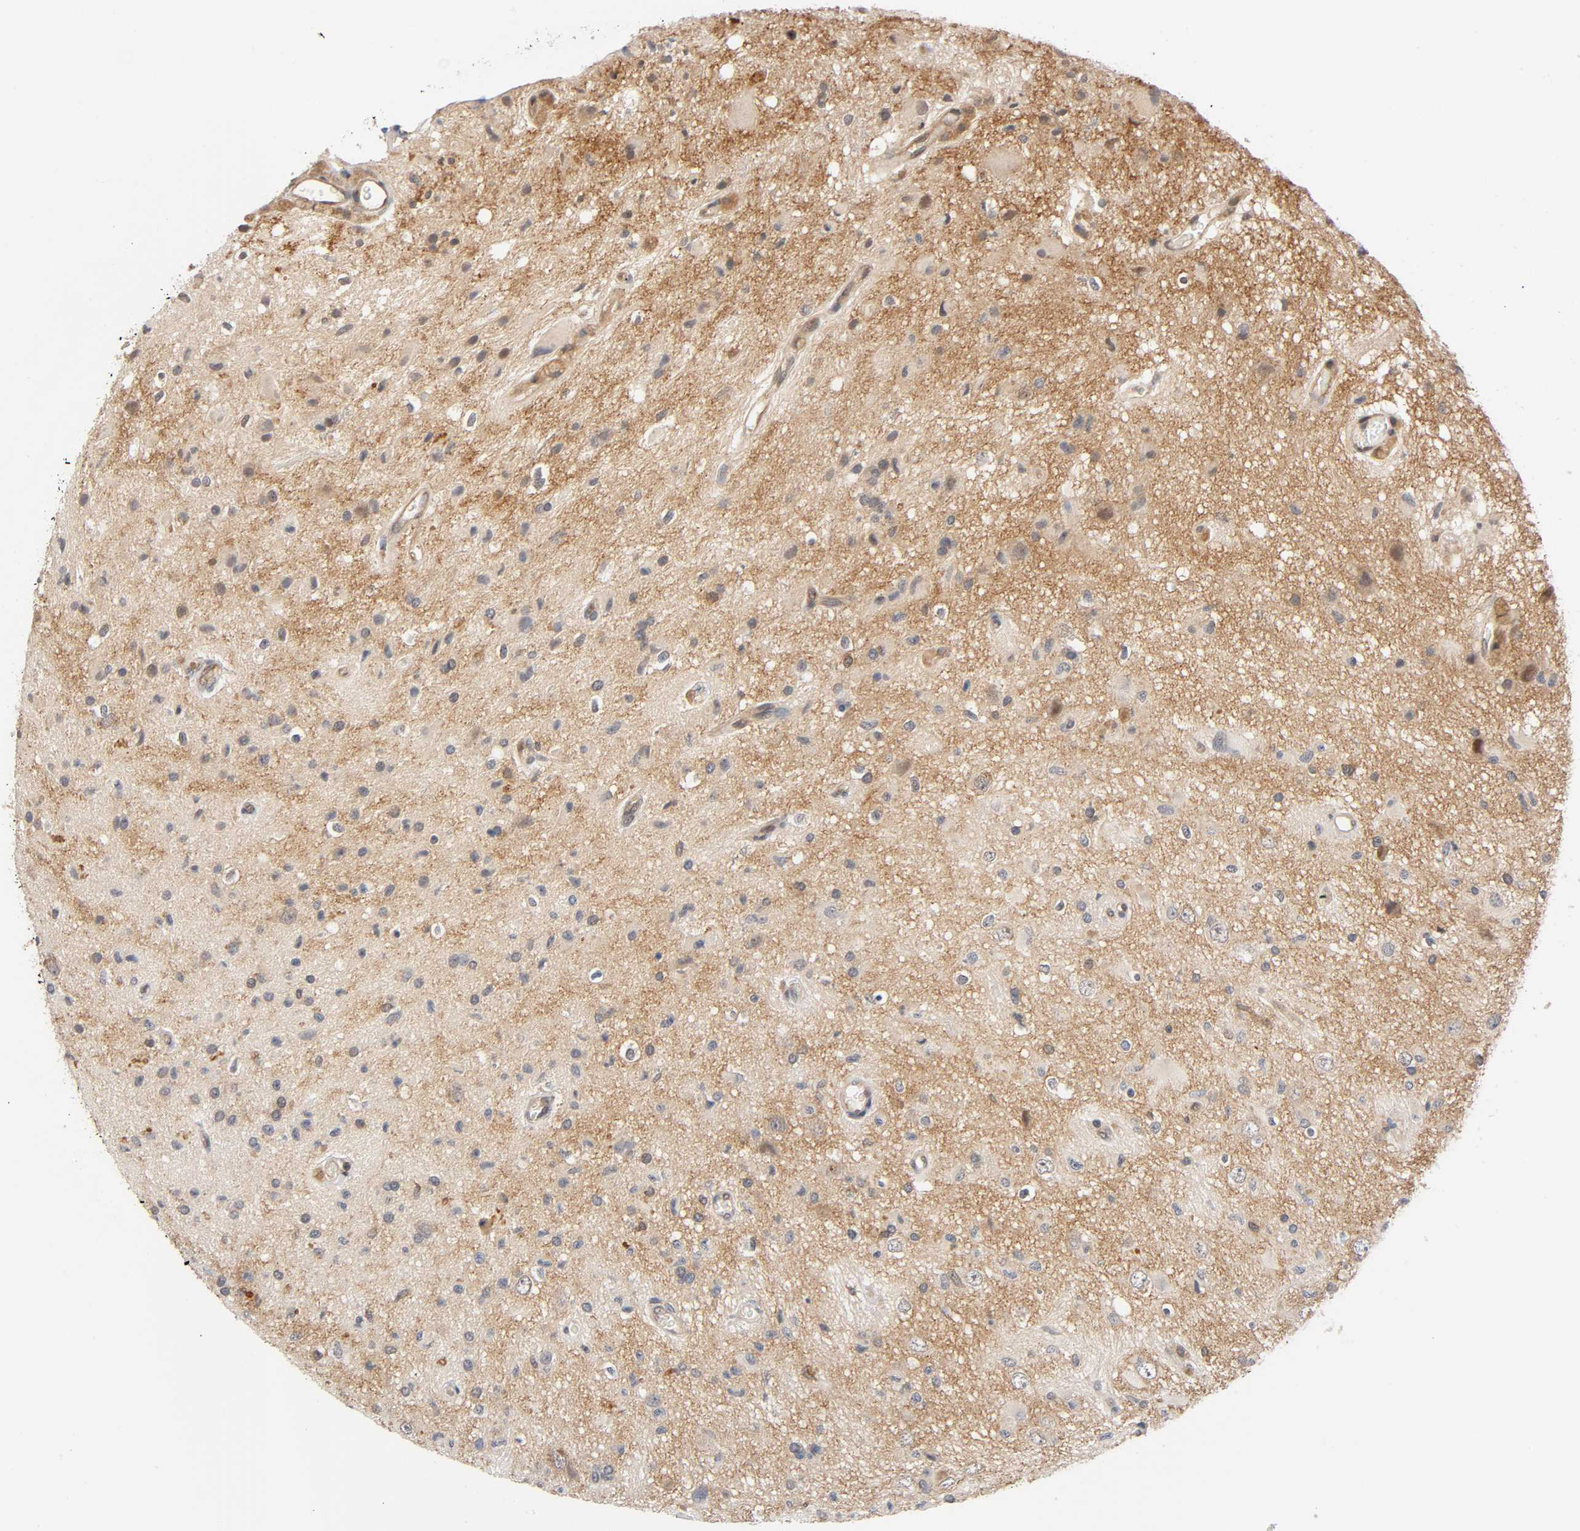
{"staining": {"intensity": "moderate", "quantity": "25%-75%", "location": "cytoplasmic/membranous"}, "tissue": "glioma", "cell_type": "Tumor cells", "image_type": "cancer", "snomed": [{"axis": "morphology", "description": "Glioma, malignant, High grade"}, {"axis": "topography", "description": "Brain"}], "caption": "Immunohistochemical staining of human glioma shows medium levels of moderate cytoplasmic/membranous staining in approximately 25%-75% of tumor cells. The protein of interest is shown in brown color, while the nuclei are stained blue.", "gene": "PRKAB1", "patient": {"sex": "male", "age": 47}}